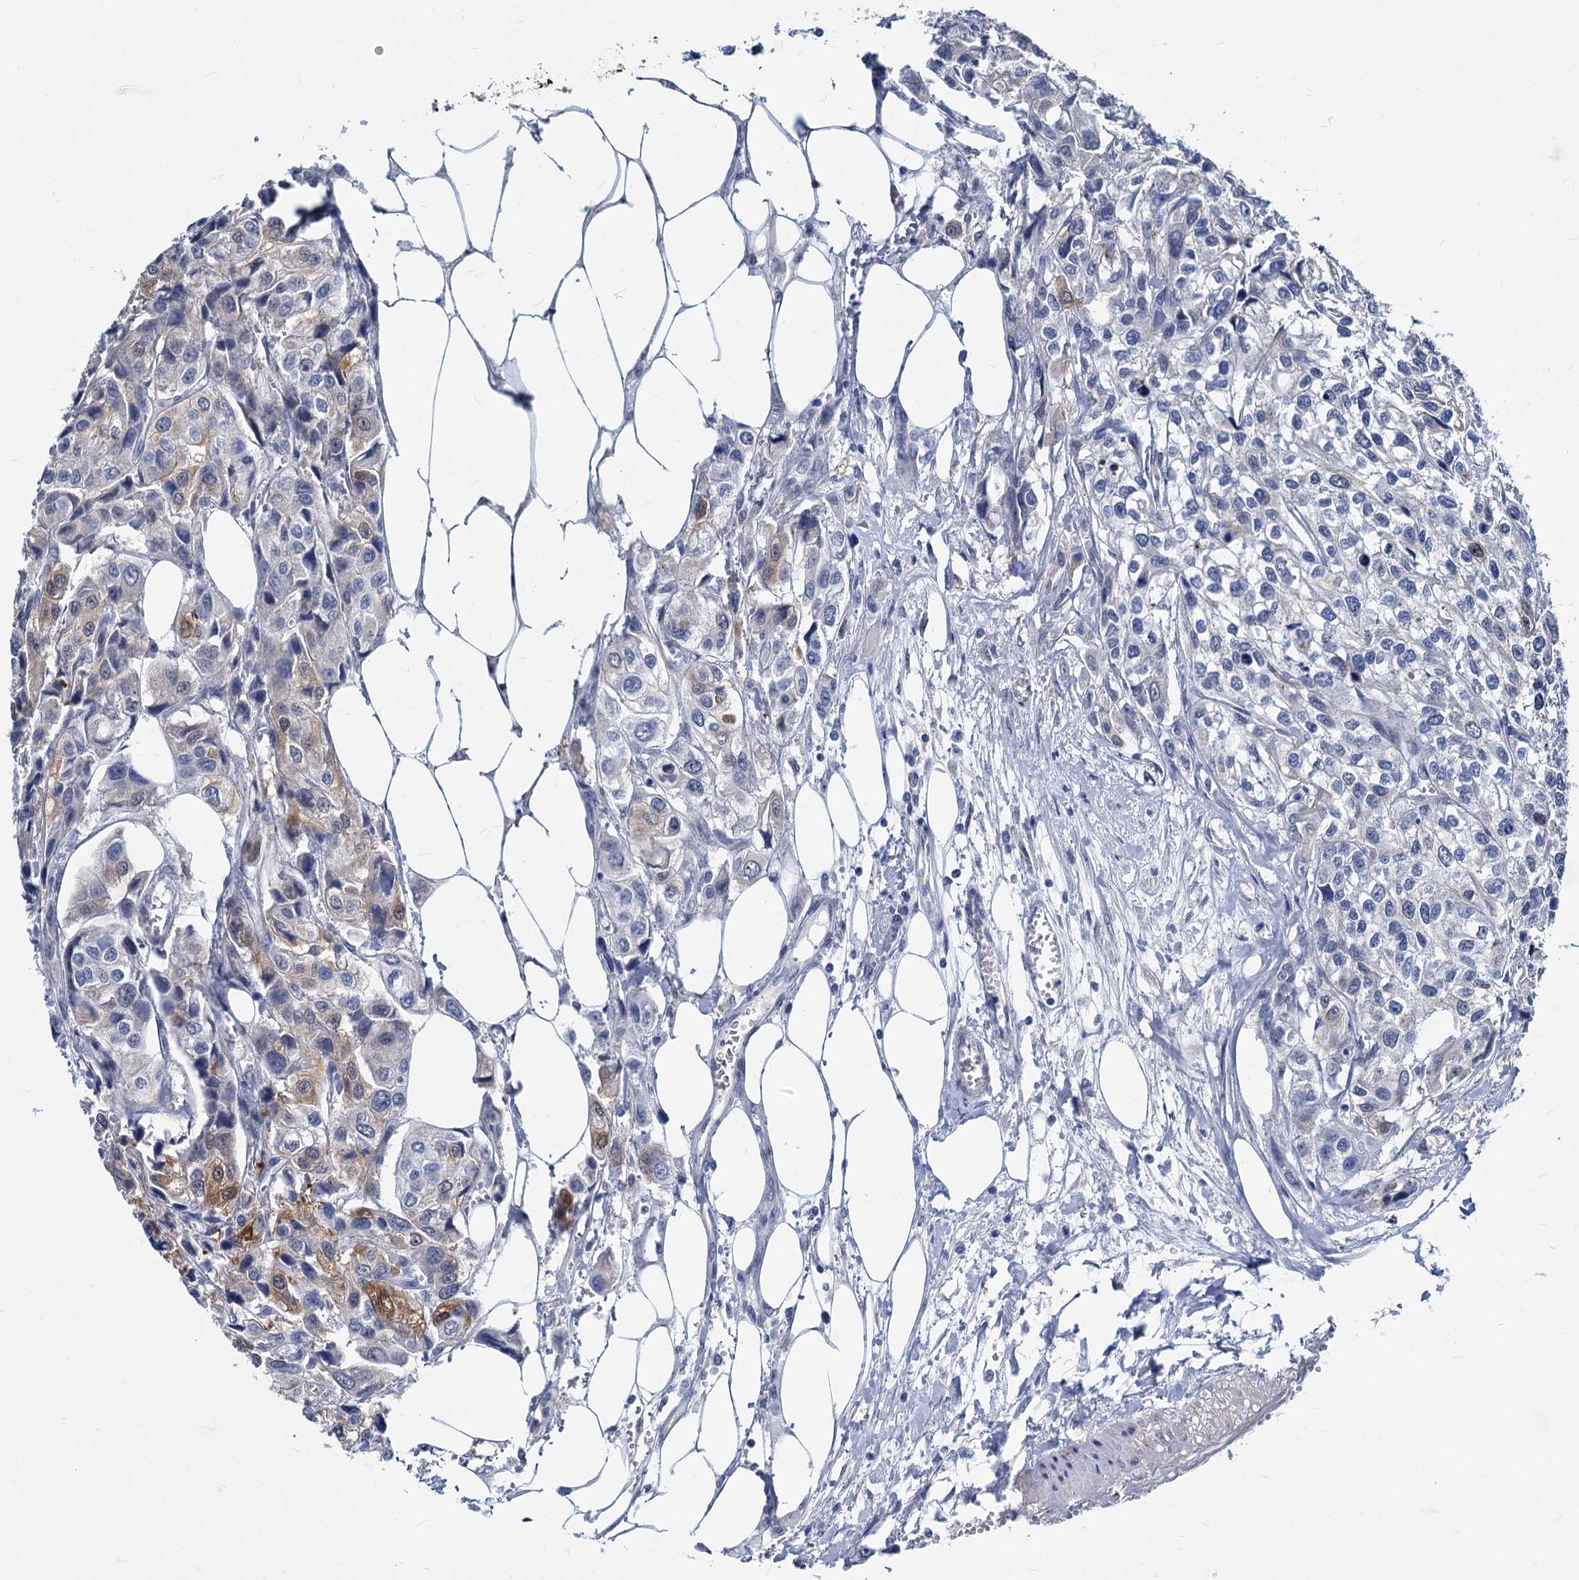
{"staining": {"intensity": "weak", "quantity": "<25%", "location": "cytoplasmic/membranous"}, "tissue": "urothelial cancer", "cell_type": "Tumor cells", "image_type": "cancer", "snomed": [{"axis": "morphology", "description": "Urothelial carcinoma, High grade"}, {"axis": "topography", "description": "Urinary bladder"}], "caption": "This image is of urothelial cancer stained with immunohistochemistry to label a protein in brown with the nuclei are counter-stained blue. There is no staining in tumor cells.", "gene": "GSTM3", "patient": {"sex": "male", "age": 67}}